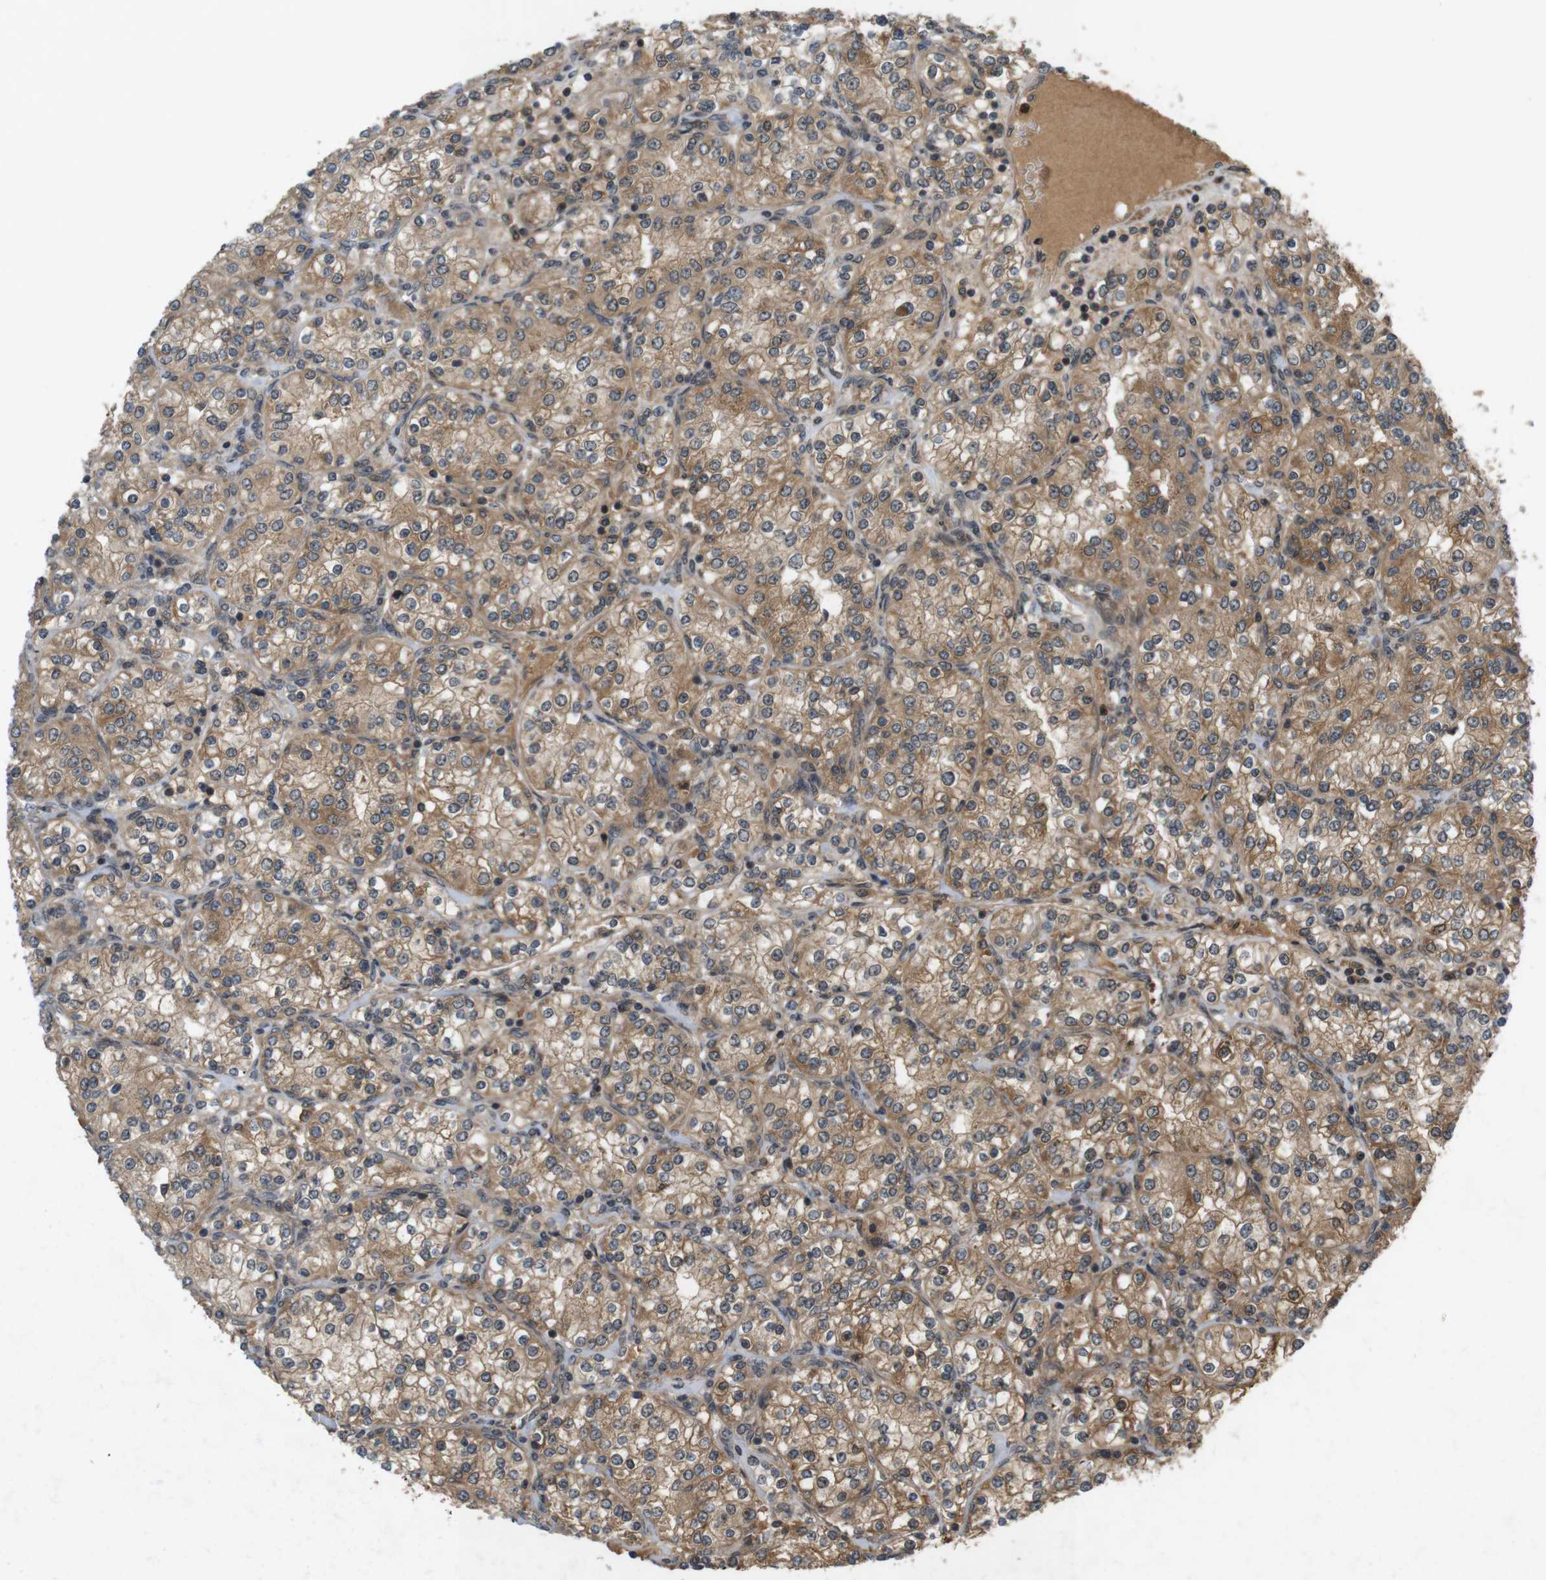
{"staining": {"intensity": "moderate", "quantity": ">75%", "location": "cytoplasmic/membranous"}, "tissue": "renal cancer", "cell_type": "Tumor cells", "image_type": "cancer", "snomed": [{"axis": "morphology", "description": "Adenocarcinoma, NOS"}, {"axis": "topography", "description": "Kidney"}], "caption": "A micrograph showing moderate cytoplasmic/membranous positivity in approximately >75% of tumor cells in renal cancer, as visualized by brown immunohistochemical staining.", "gene": "NFKBIE", "patient": {"sex": "male", "age": 77}}